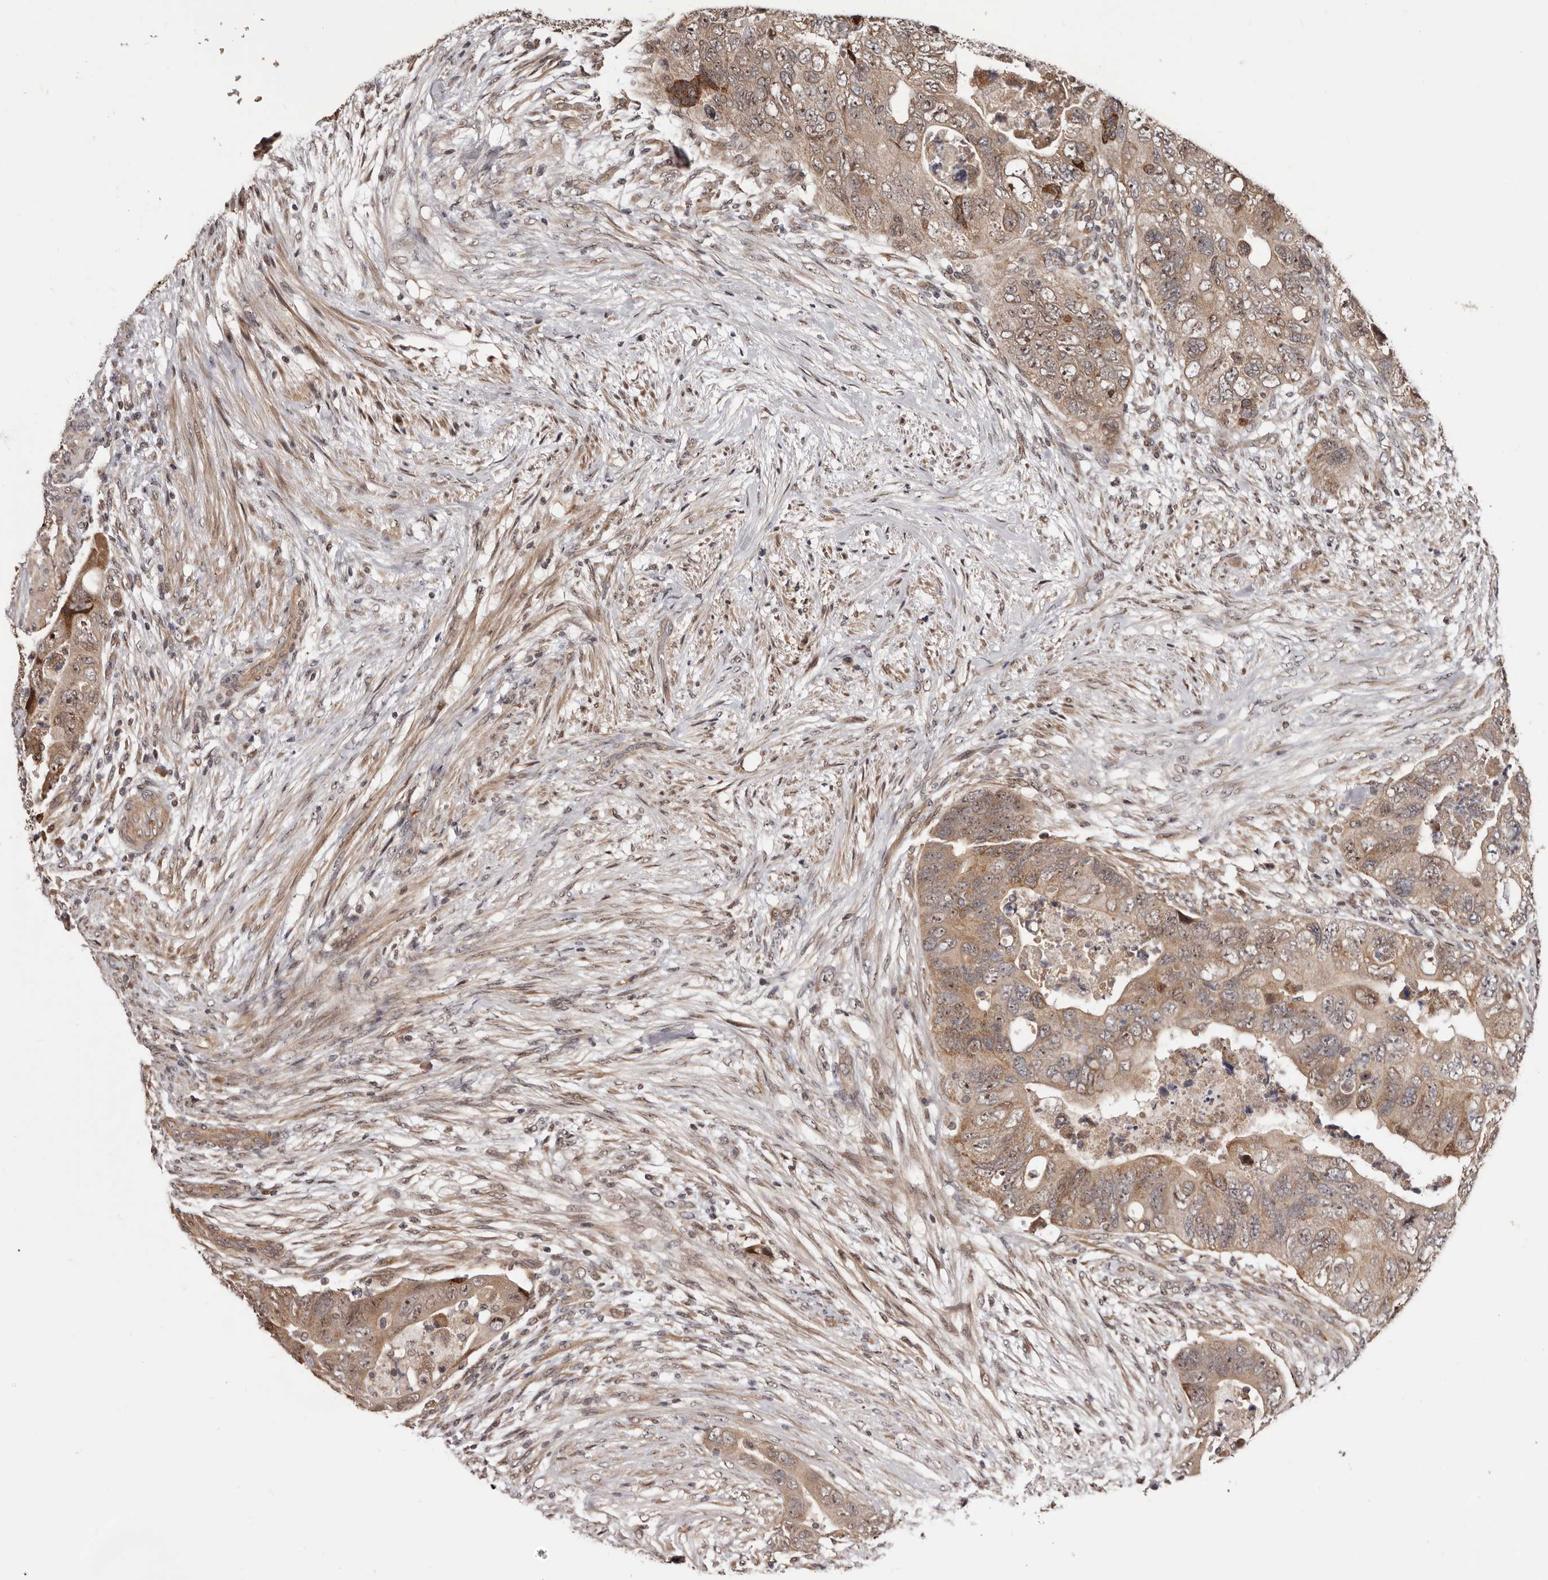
{"staining": {"intensity": "moderate", "quantity": ">75%", "location": "cytoplasmic/membranous,nuclear"}, "tissue": "colorectal cancer", "cell_type": "Tumor cells", "image_type": "cancer", "snomed": [{"axis": "morphology", "description": "Adenocarcinoma, NOS"}, {"axis": "topography", "description": "Rectum"}], "caption": "Immunohistochemical staining of colorectal cancer (adenocarcinoma) shows medium levels of moderate cytoplasmic/membranous and nuclear expression in about >75% of tumor cells.", "gene": "NOL12", "patient": {"sex": "male", "age": 63}}